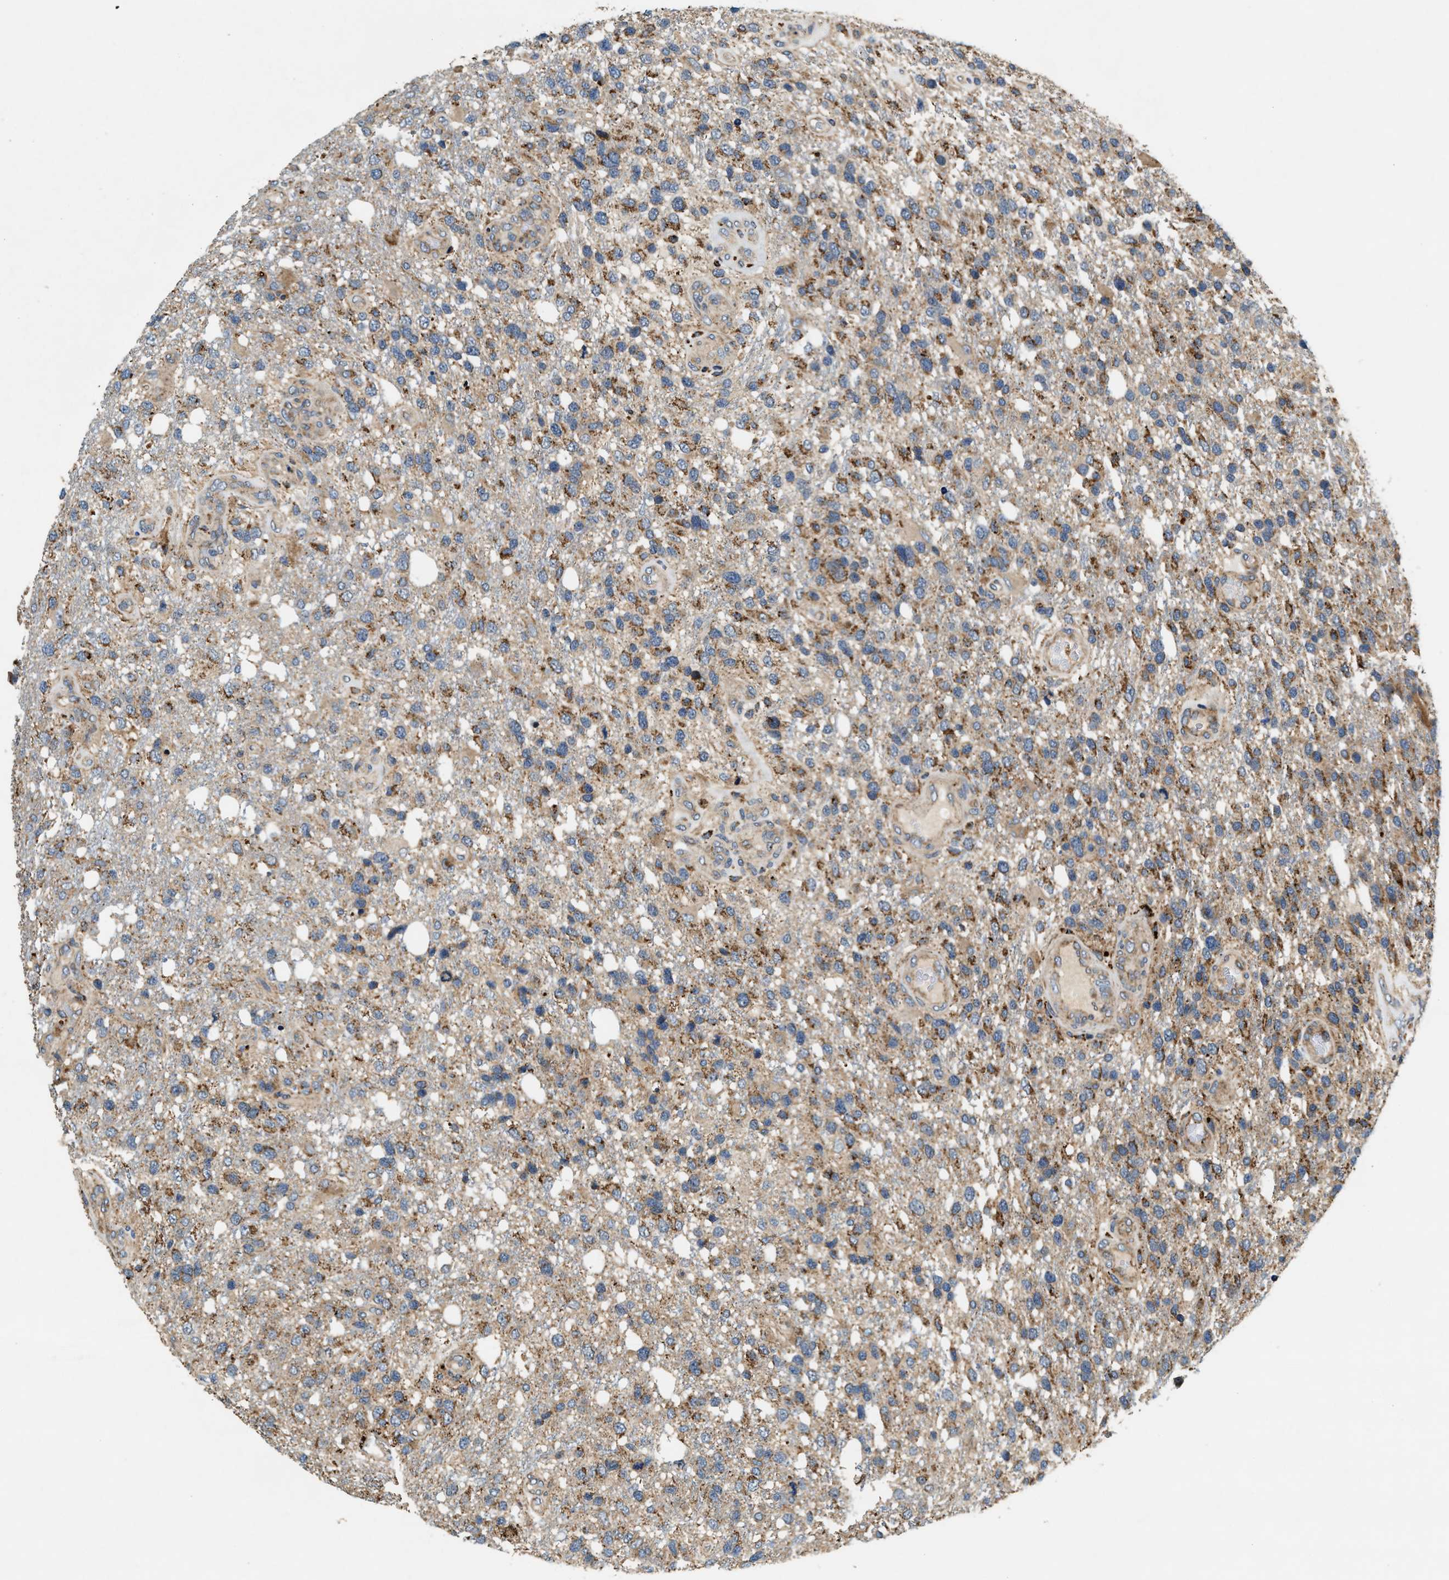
{"staining": {"intensity": "moderate", "quantity": "25%-75%", "location": "cytoplasmic/membranous"}, "tissue": "glioma", "cell_type": "Tumor cells", "image_type": "cancer", "snomed": [{"axis": "morphology", "description": "Glioma, malignant, High grade"}, {"axis": "topography", "description": "Brain"}], "caption": "Malignant glioma (high-grade) stained for a protein (brown) shows moderate cytoplasmic/membranous positive expression in about 25%-75% of tumor cells.", "gene": "DUSP10", "patient": {"sex": "female", "age": 58}}